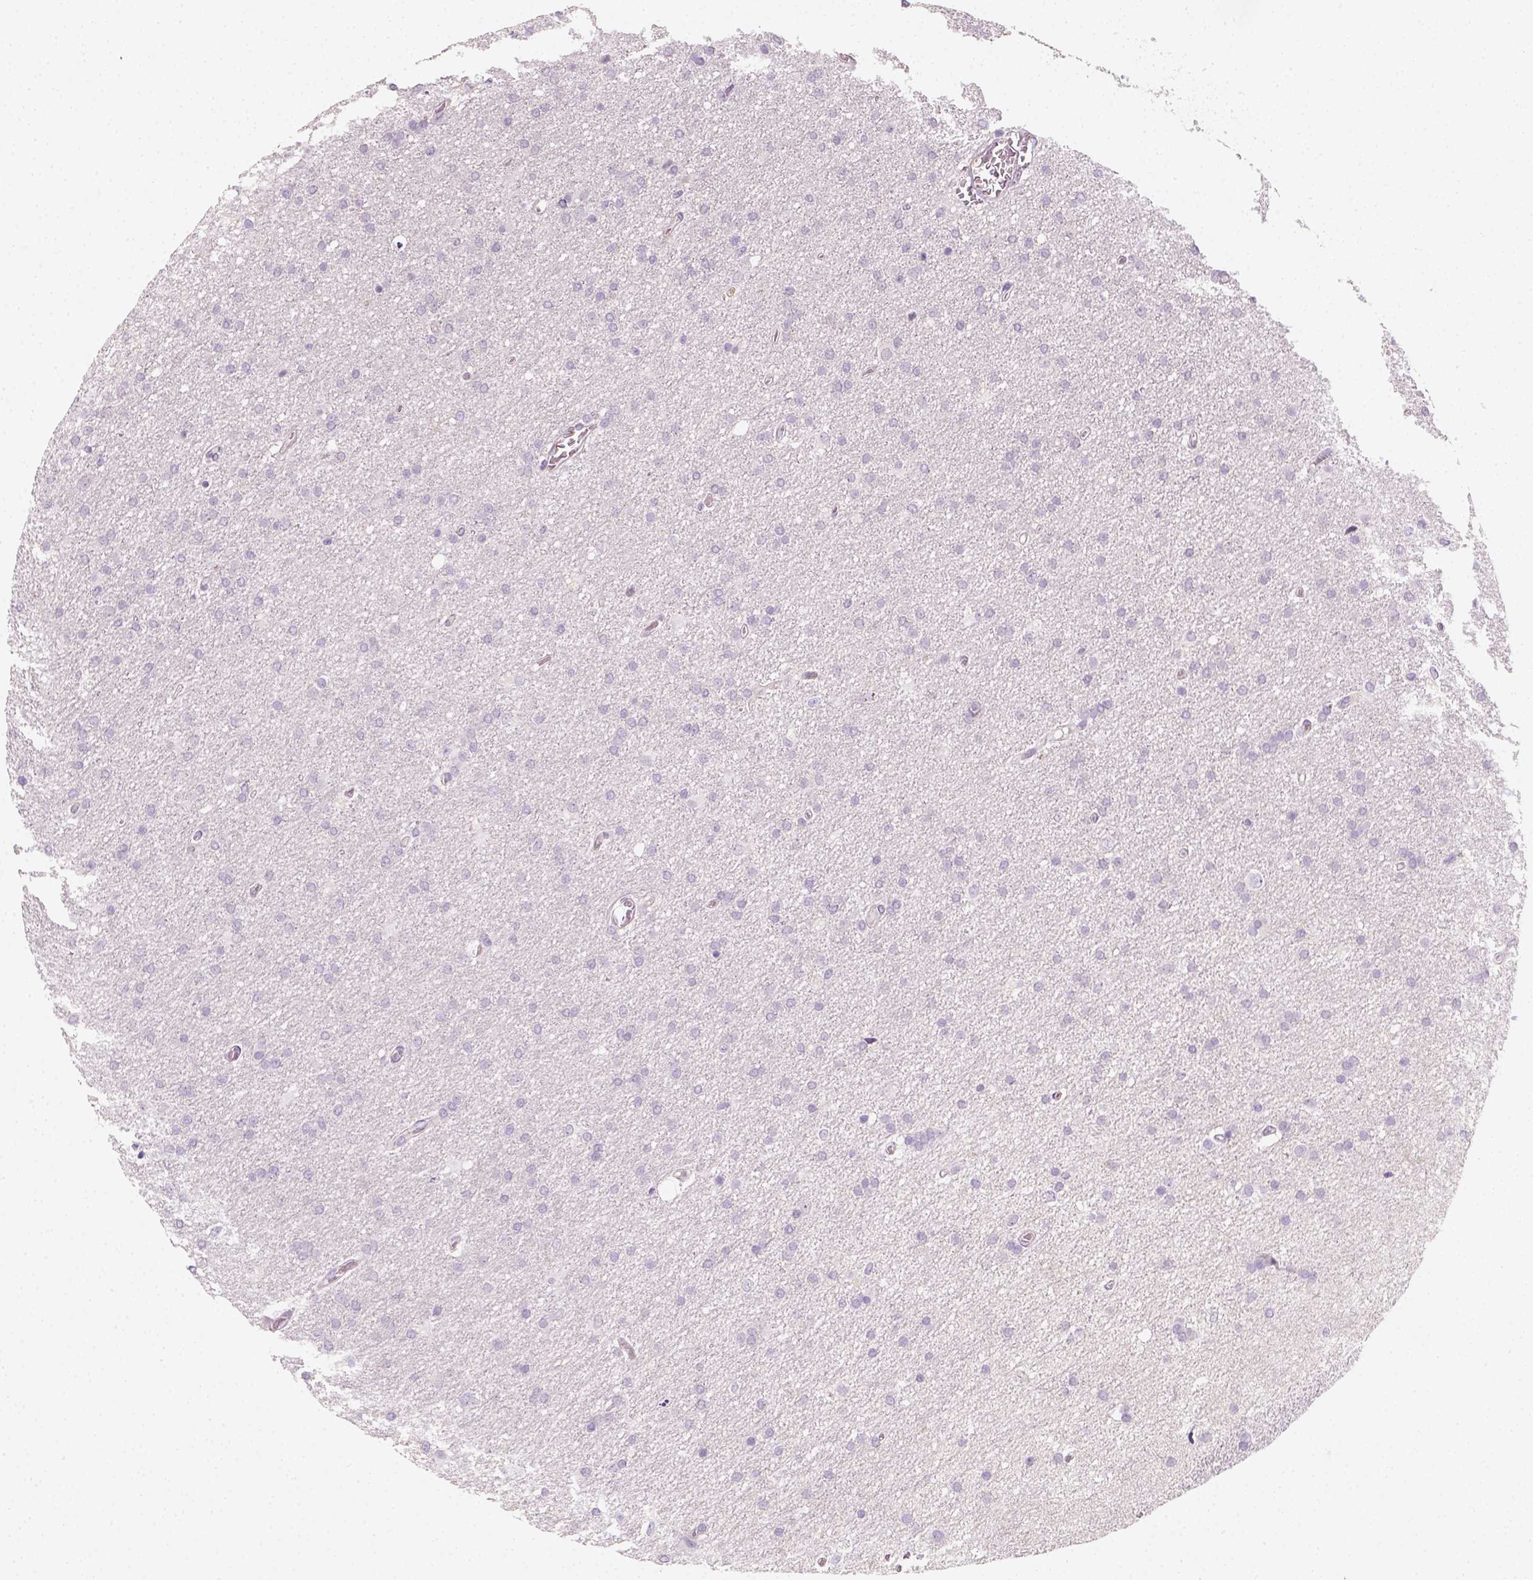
{"staining": {"intensity": "negative", "quantity": "none", "location": "none"}, "tissue": "glioma", "cell_type": "Tumor cells", "image_type": "cancer", "snomed": [{"axis": "morphology", "description": "Glioma, malignant, High grade"}, {"axis": "topography", "description": "Cerebral cortex"}], "caption": "Image shows no protein positivity in tumor cells of malignant glioma (high-grade) tissue. The staining is performed using DAB brown chromogen with nuclei counter-stained in using hematoxylin.", "gene": "FAM163B", "patient": {"sex": "male", "age": 70}}